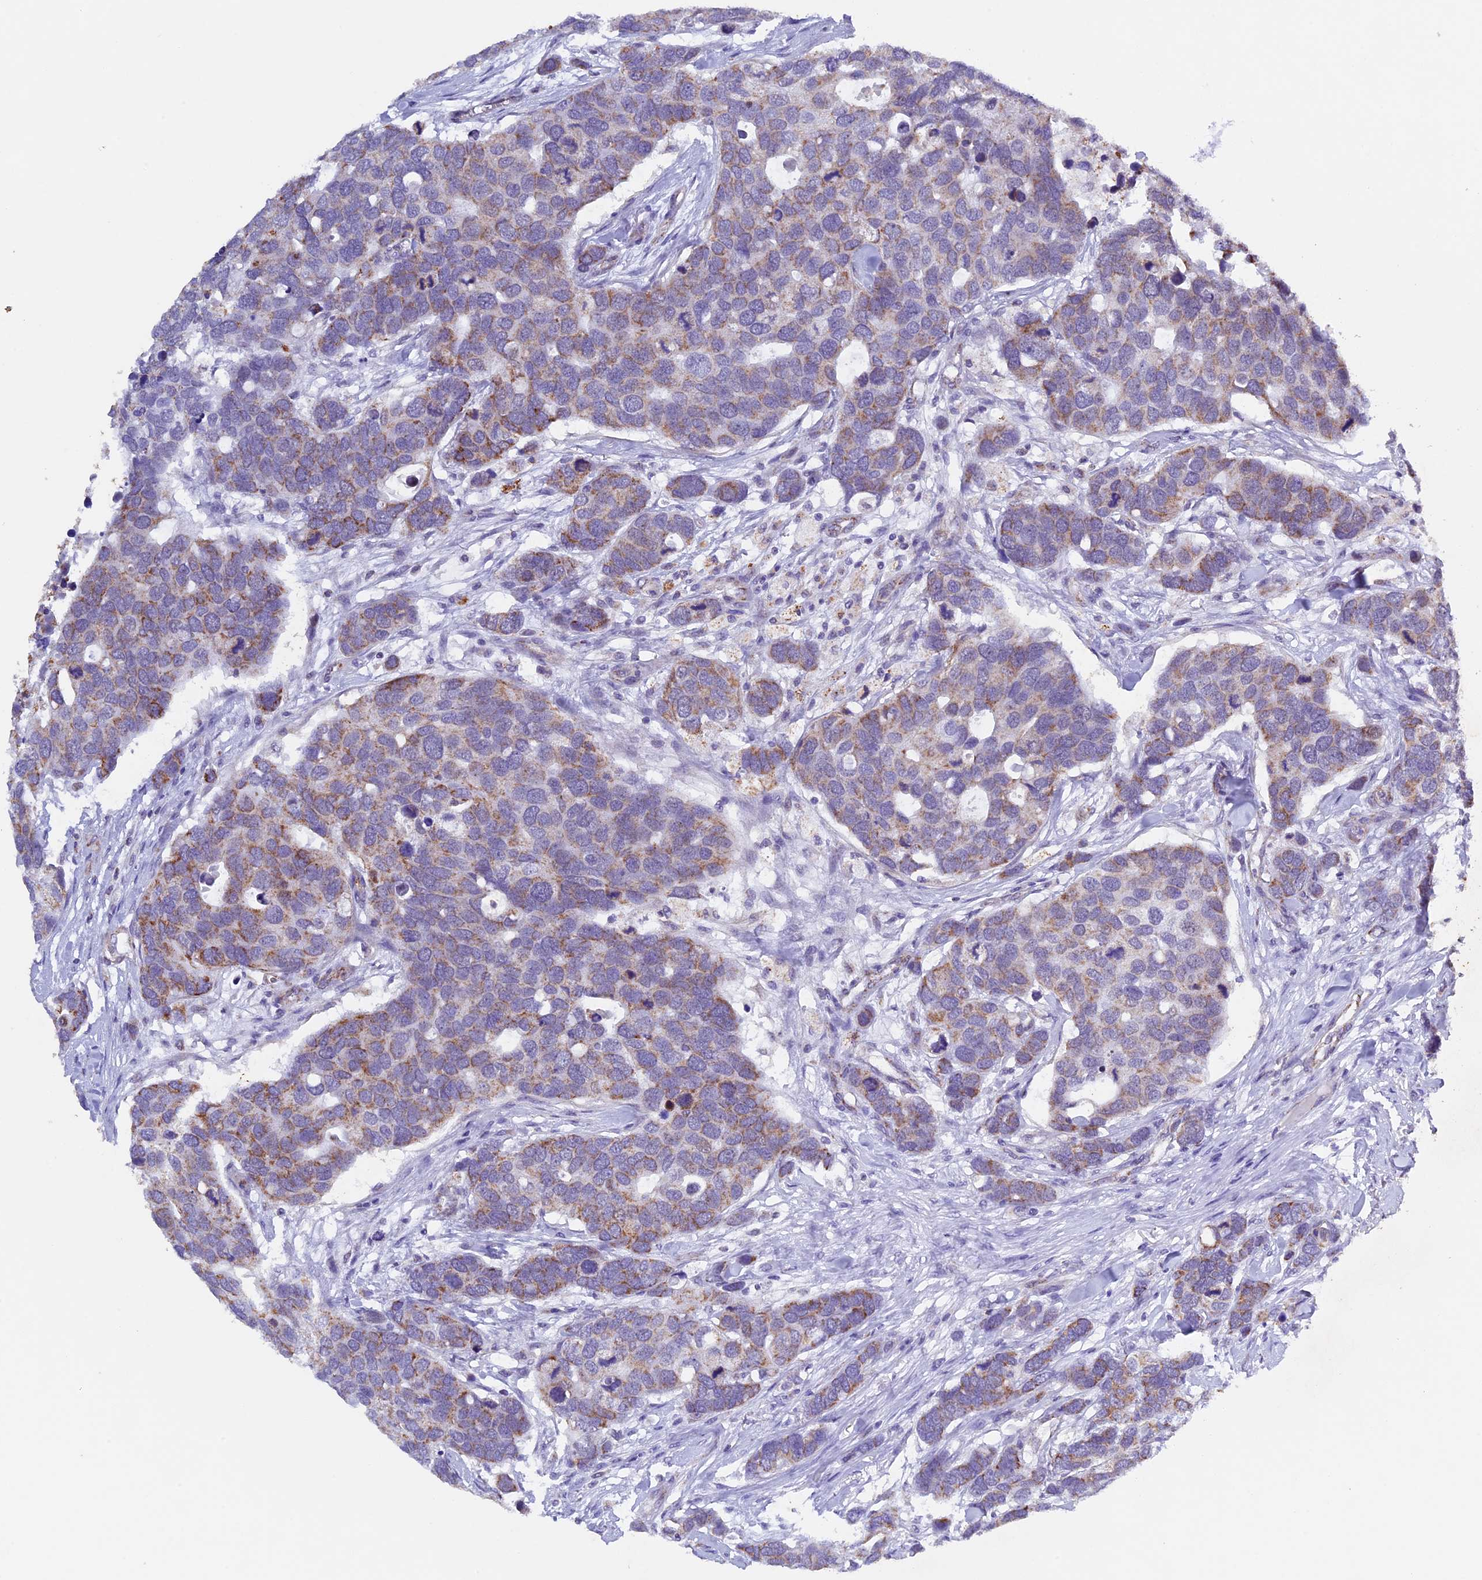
{"staining": {"intensity": "moderate", "quantity": ">75%", "location": "cytoplasmic/membranous"}, "tissue": "breast cancer", "cell_type": "Tumor cells", "image_type": "cancer", "snomed": [{"axis": "morphology", "description": "Duct carcinoma"}, {"axis": "topography", "description": "Breast"}], "caption": "Immunohistochemical staining of breast cancer displays medium levels of moderate cytoplasmic/membranous protein positivity in approximately >75% of tumor cells. The staining was performed using DAB to visualize the protein expression in brown, while the nuclei were stained in blue with hematoxylin (Magnification: 20x).", "gene": "TFAM", "patient": {"sex": "female", "age": 83}}